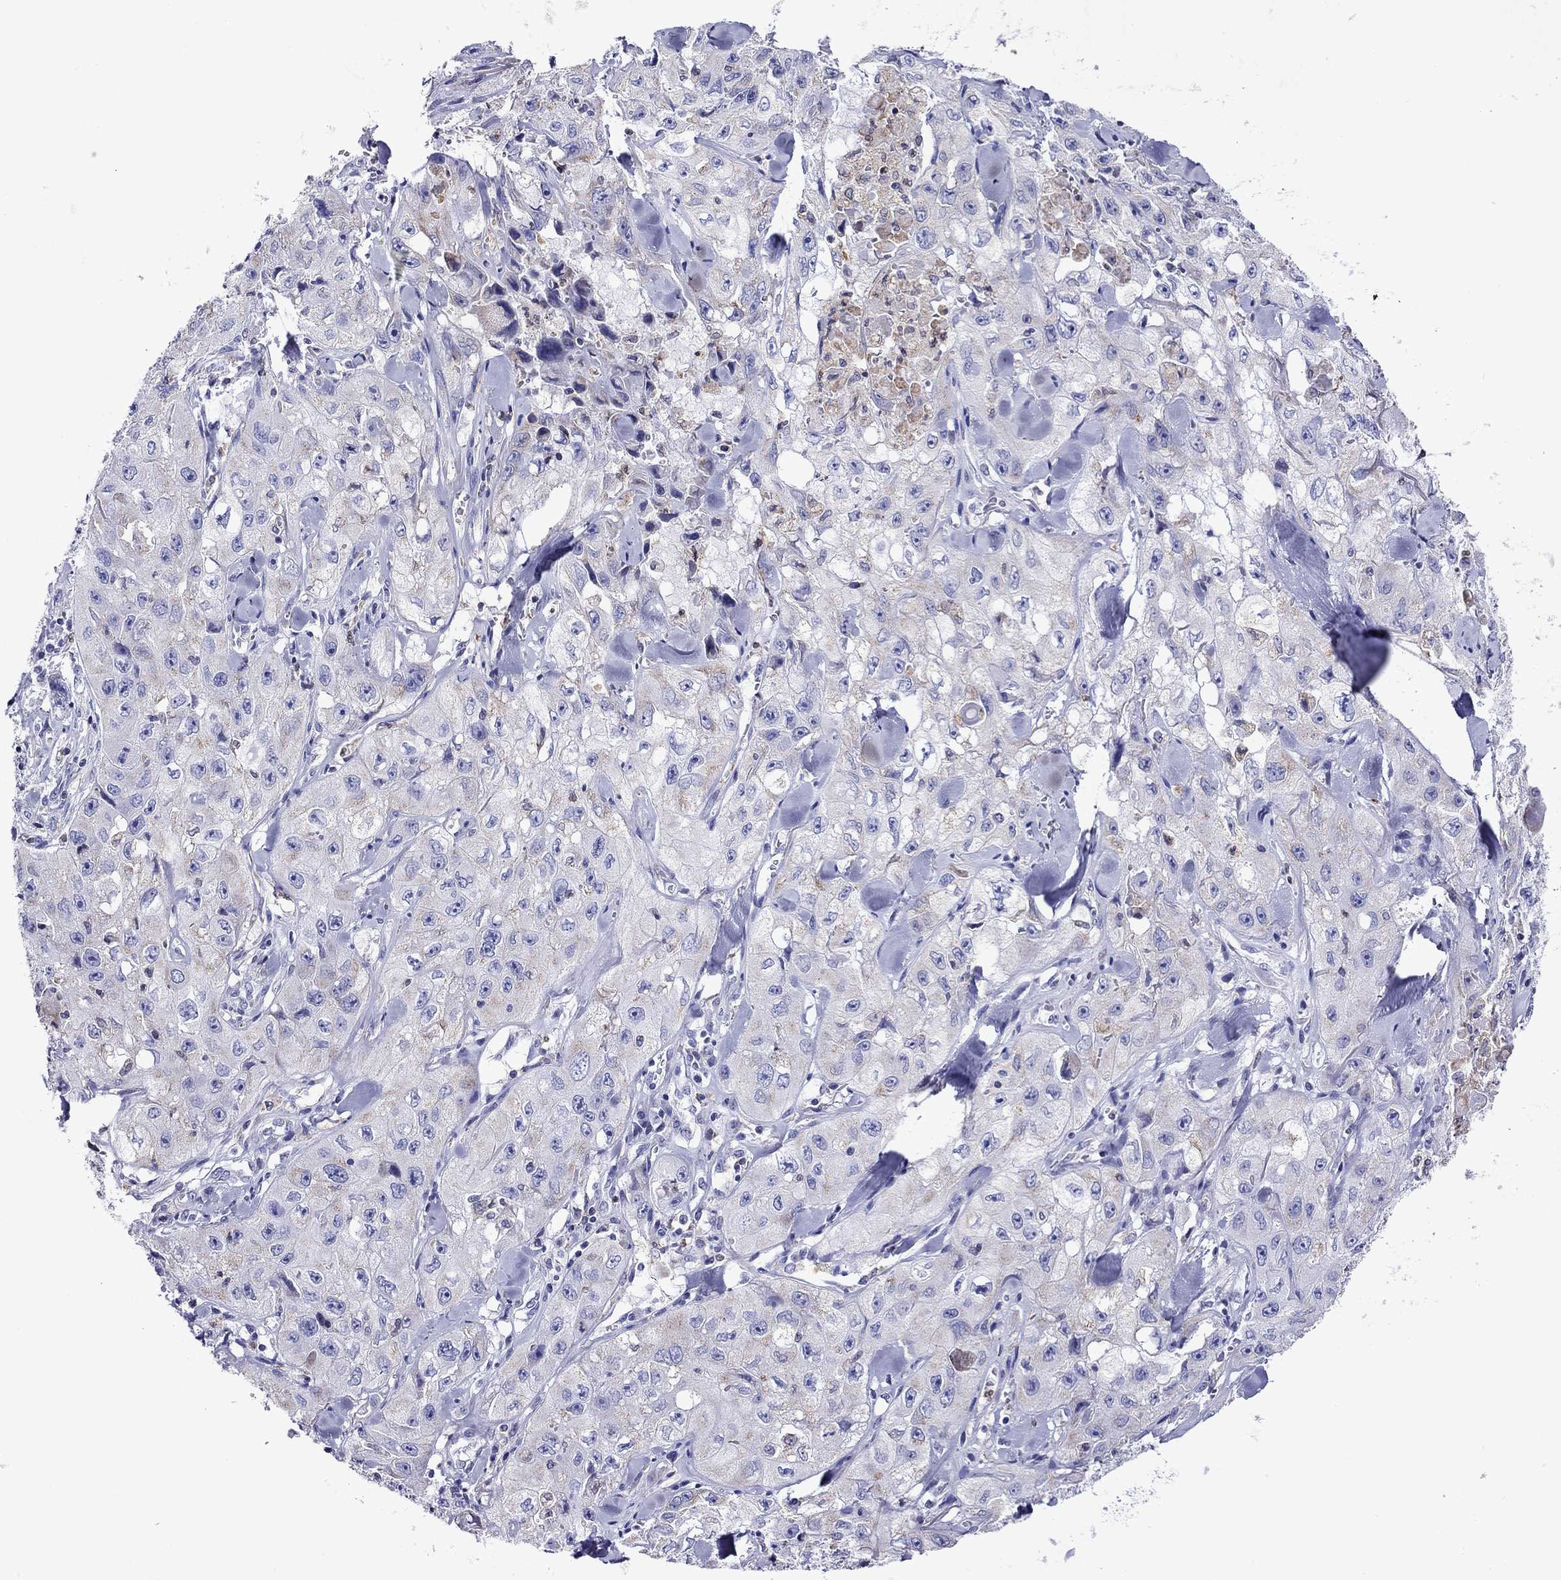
{"staining": {"intensity": "weak", "quantity": "<25%", "location": "cytoplasmic/membranous"}, "tissue": "skin cancer", "cell_type": "Tumor cells", "image_type": "cancer", "snomed": [{"axis": "morphology", "description": "Squamous cell carcinoma, NOS"}, {"axis": "topography", "description": "Skin"}, {"axis": "topography", "description": "Subcutis"}], "caption": "IHC image of neoplastic tissue: human skin cancer (squamous cell carcinoma) stained with DAB (3,3'-diaminobenzidine) exhibits no significant protein positivity in tumor cells.", "gene": "SCG2", "patient": {"sex": "male", "age": 73}}